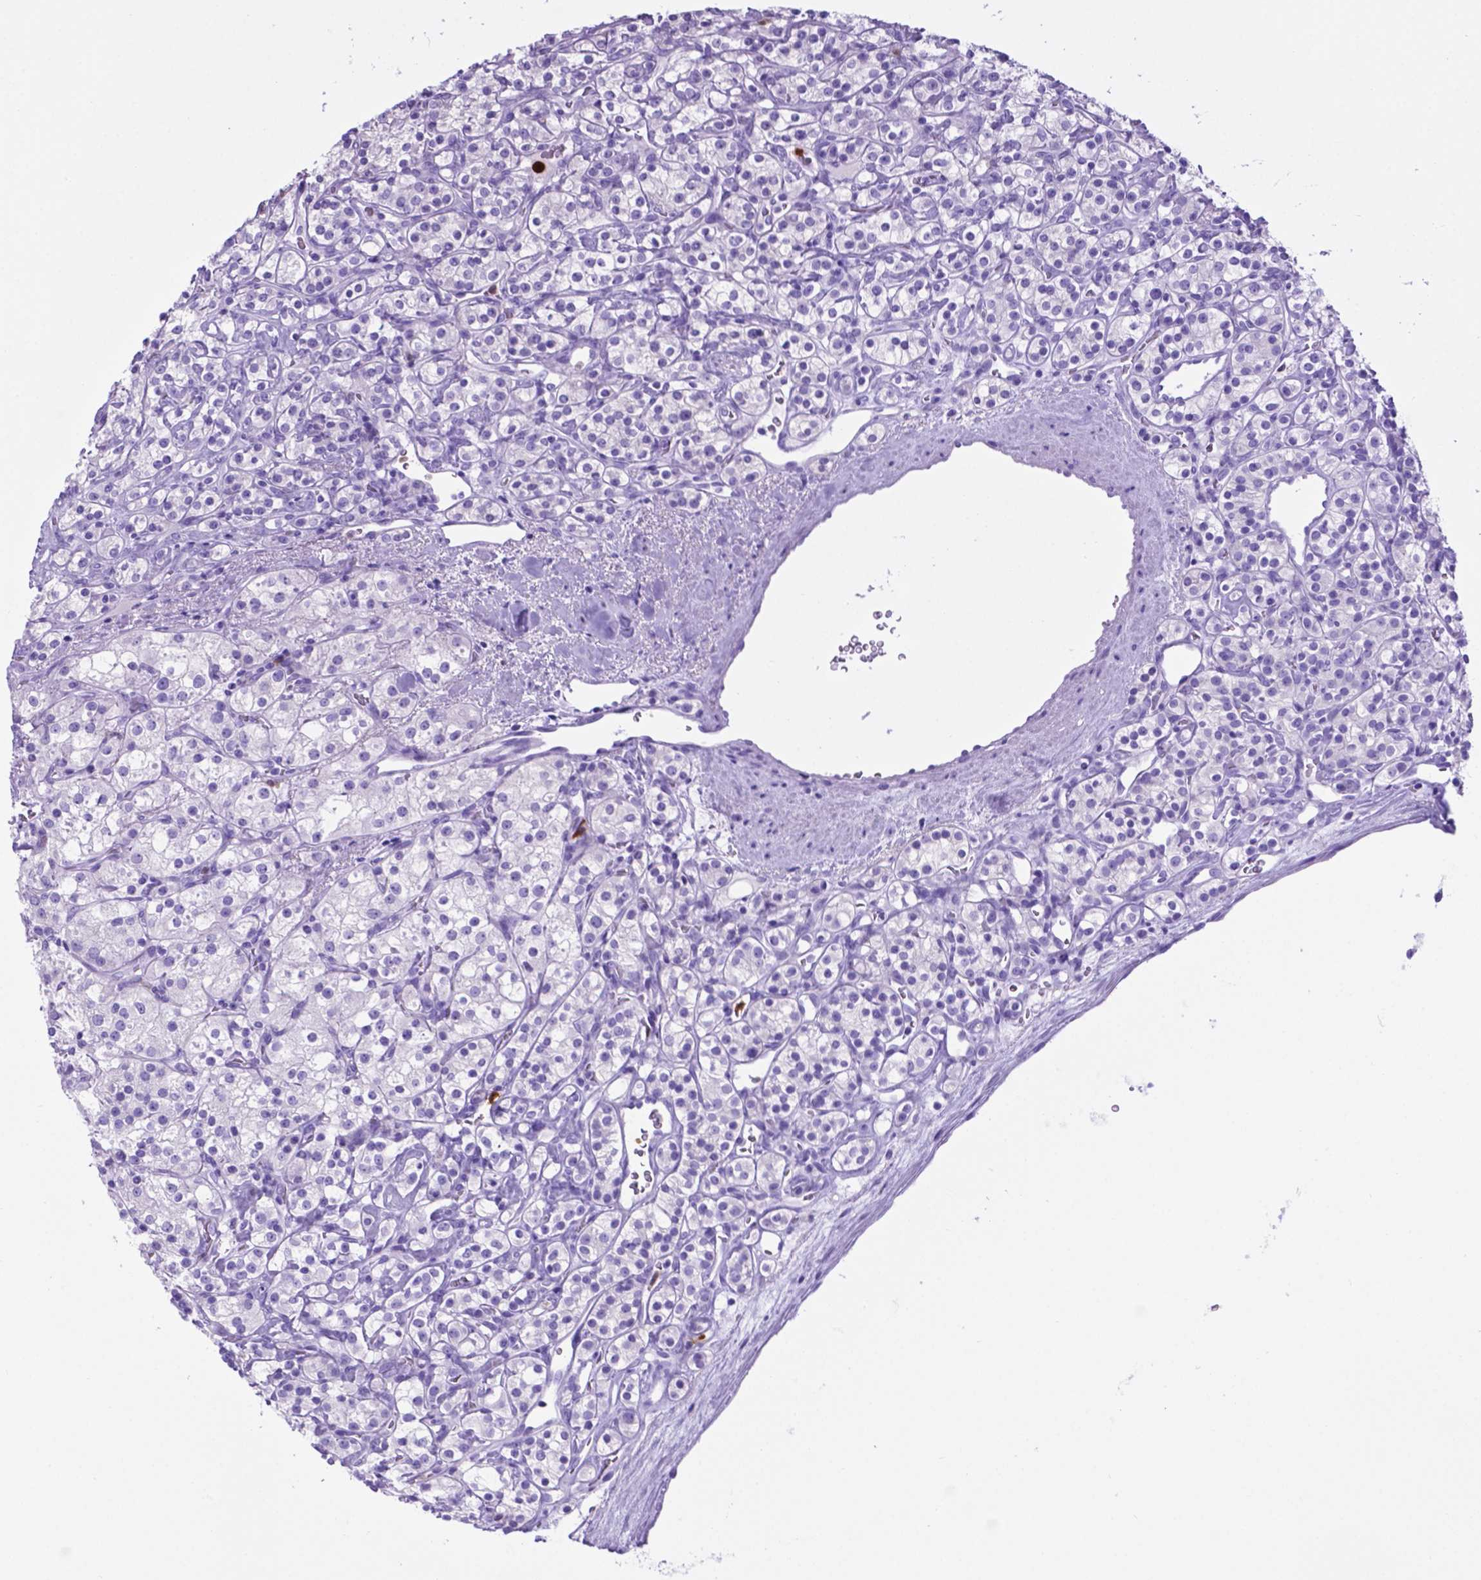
{"staining": {"intensity": "negative", "quantity": "none", "location": "none"}, "tissue": "renal cancer", "cell_type": "Tumor cells", "image_type": "cancer", "snomed": [{"axis": "morphology", "description": "Adenocarcinoma, NOS"}, {"axis": "topography", "description": "Kidney"}], "caption": "Renal cancer (adenocarcinoma) was stained to show a protein in brown. There is no significant positivity in tumor cells.", "gene": "LZTR1", "patient": {"sex": "male", "age": 77}}